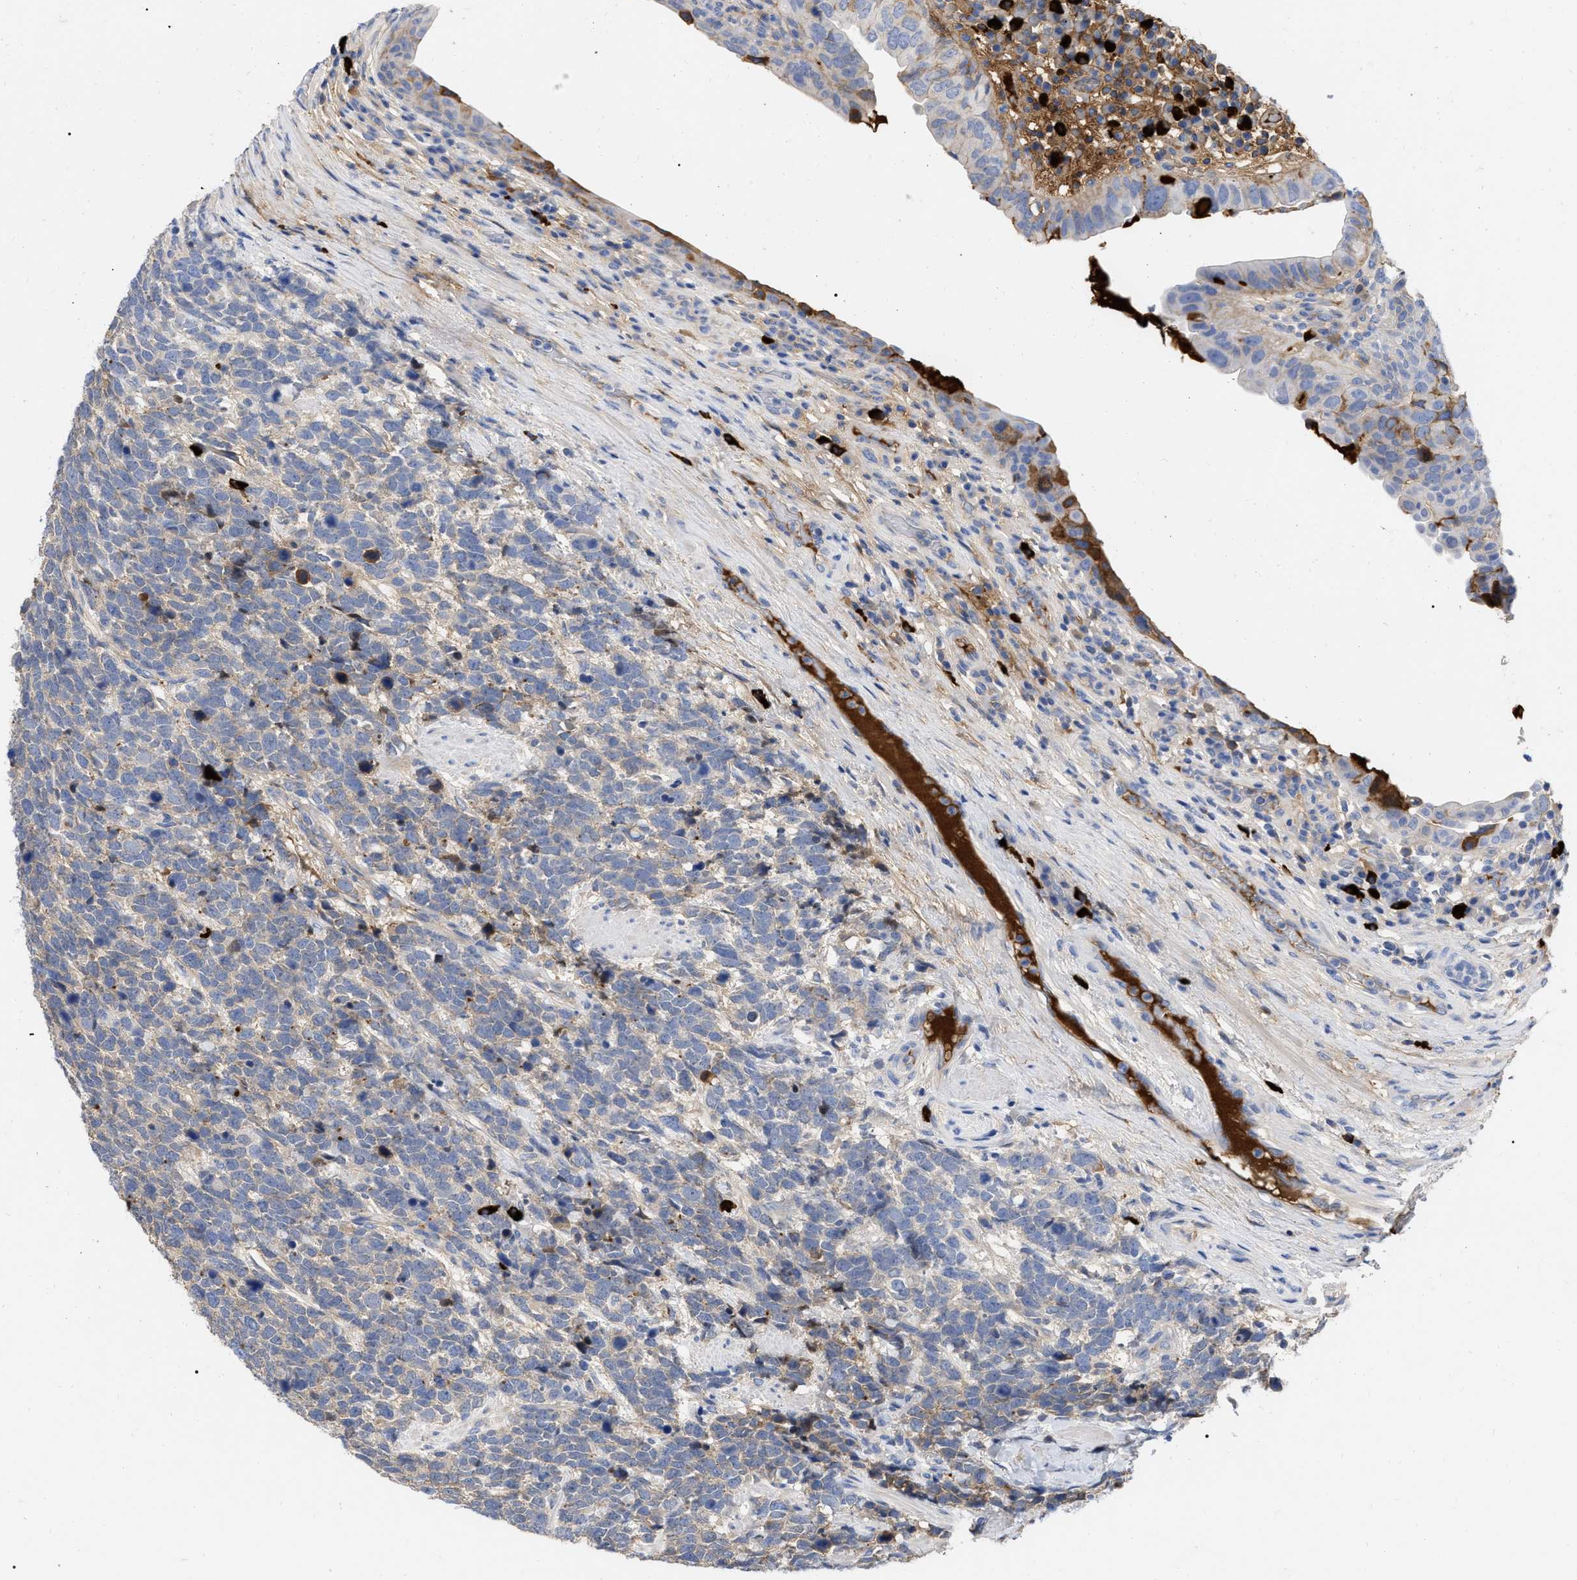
{"staining": {"intensity": "negative", "quantity": "none", "location": "none"}, "tissue": "urothelial cancer", "cell_type": "Tumor cells", "image_type": "cancer", "snomed": [{"axis": "morphology", "description": "Urothelial carcinoma, High grade"}, {"axis": "topography", "description": "Urinary bladder"}], "caption": "A high-resolution histopathology image shows immunohistochemistry staining of urothelial carcinoma (high-grade), which shows no significant positivity in tumor cells. (DAB immunohistochemistry (IHC), high magnification).", "gene": "IGHV5-51", "patient": {"sex": "female", "age": 82}}